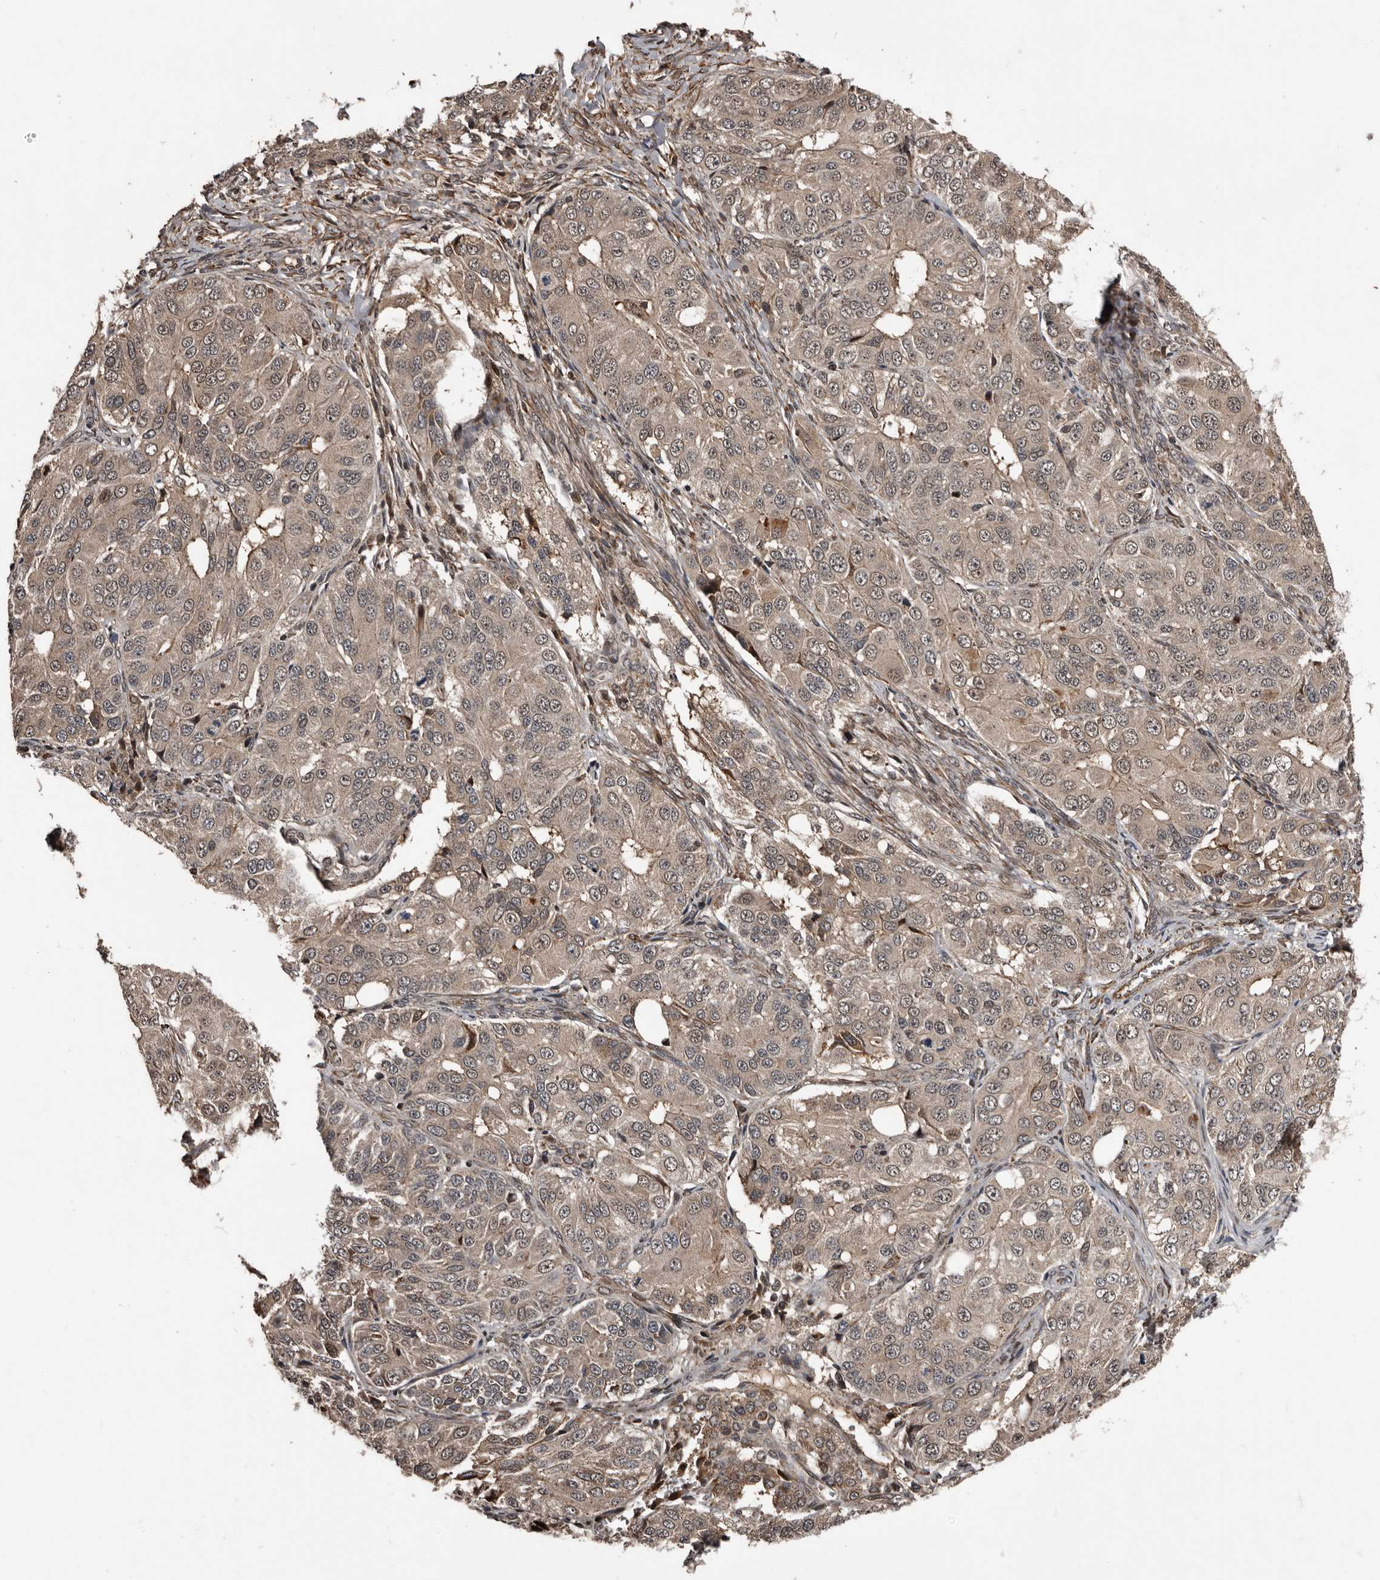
{"staining": {"intensity": "weak", "quantity": ">75%", "location": "cytoplasmic/membranous"}, "tissue": "ovarian cancer", "cell_type": "Tumor cells", "image_type": "cancer", "snomed": [{"axis": "morphology", "description": "Carcinoma, endometroid"}, {"axis": "topography", "description": "Ovary"}], "caption": "There is low levels of weak cytoplasmic/membranous expression in tumor cells of ovarian cancer, as demonstrated by immunohistochemical staining (brown color).", "gene": "SERTAD4", "patient": {"sex": "female", "age": 51}}